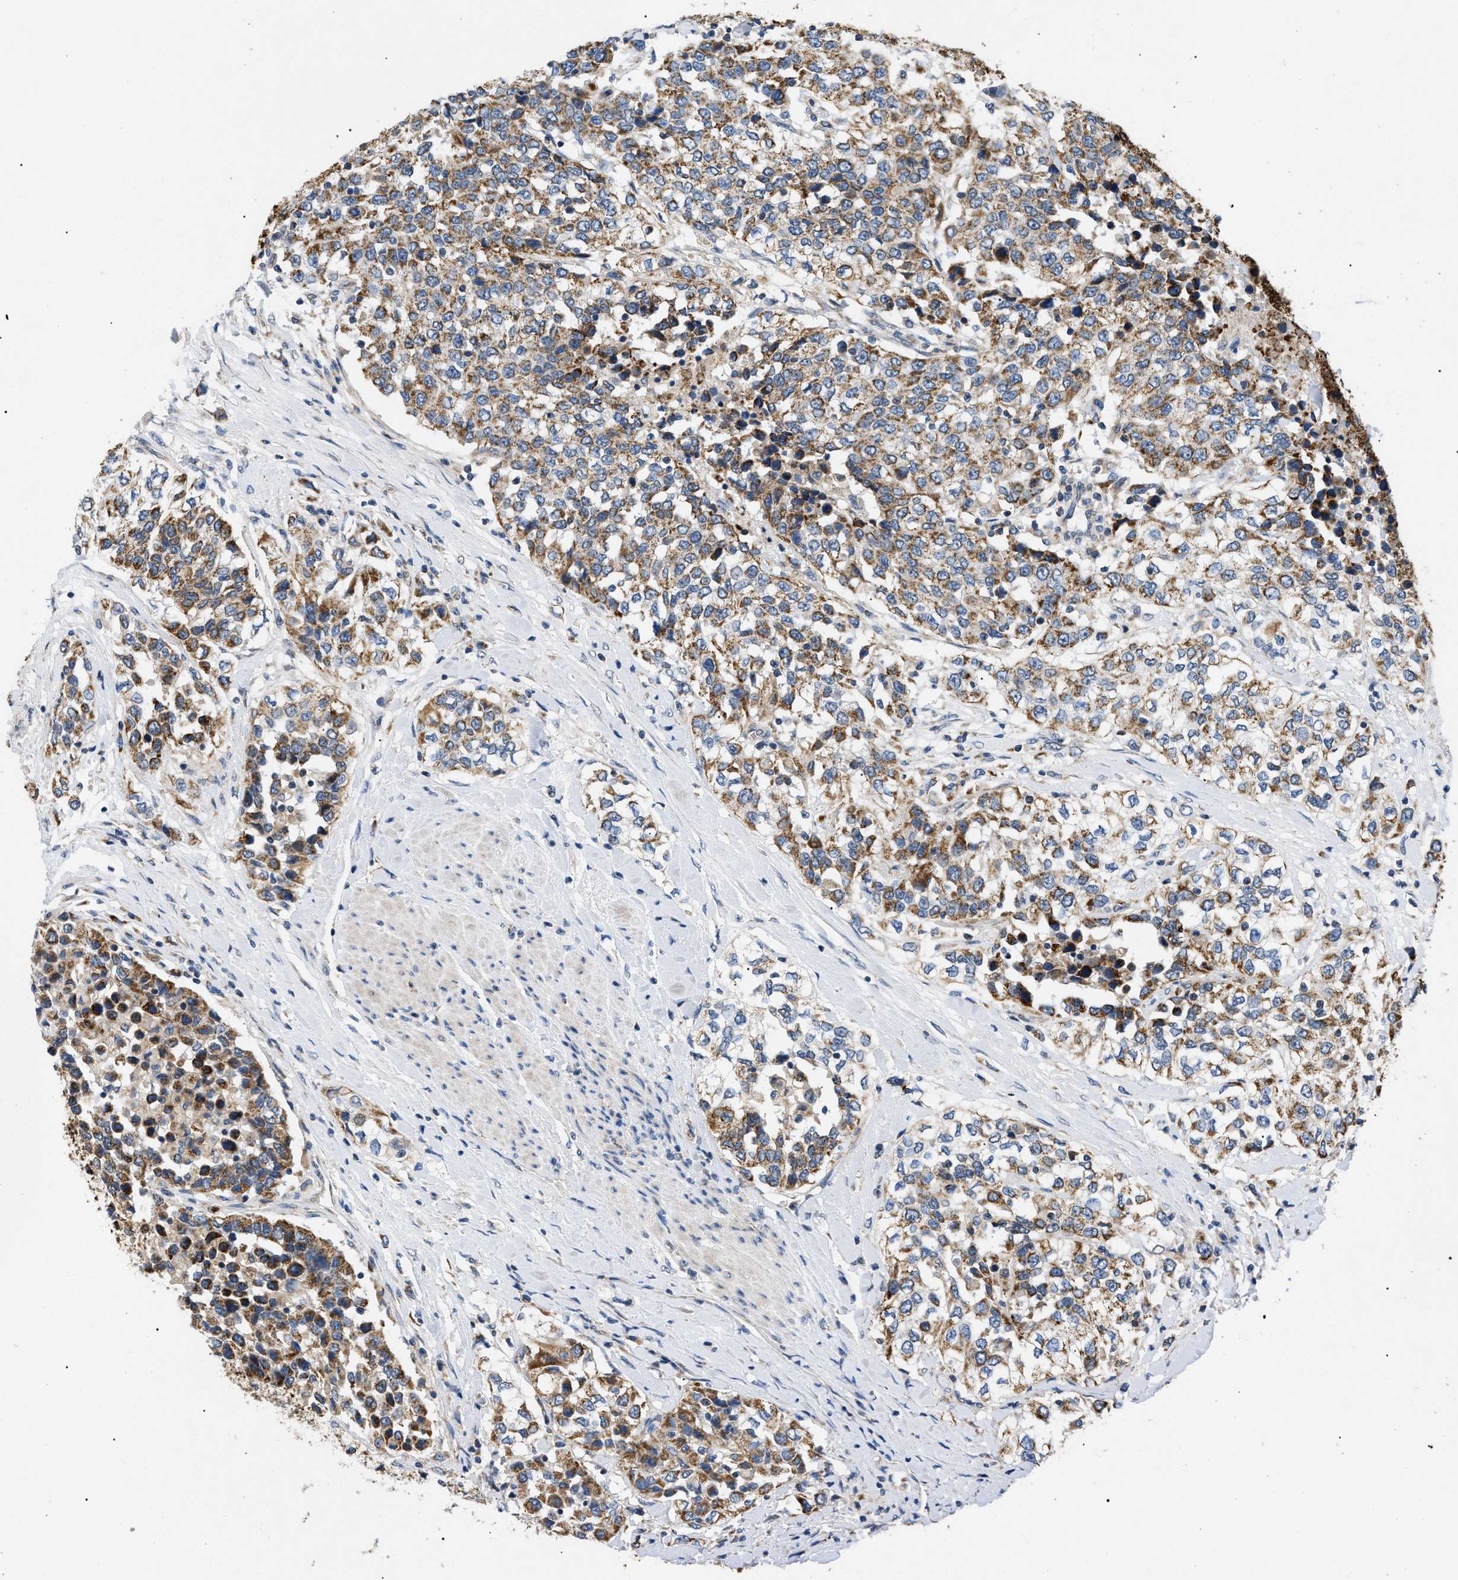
{"staining": {"intensity": "moderate", "quantity": ">75%", "location": "cytoplasmic/membranous"}, "tissue": "urothelial cancer", "cell_type": "Tumor cells", "image_type": "cancer", "snomed": [{"axis": "morphology", "description": "Urothelial carcinoma, High grade"}, {"axis": "topography", "description": "Urinary bladder"}], "caption": "DAB (3,3'-diaminobenzidine) immunohistochemical staining of human high-grade urothelial carcinoma shows moderate cytoplasmic/membranous protein expression in approximately >75% of tumor cells. (Stains: DAB in brown, nuclei in blue, Microscopy: brightfield microscopy at high magnification).", "gene": "TOMM6", "patient": {"sex": "female", "age": 80}}